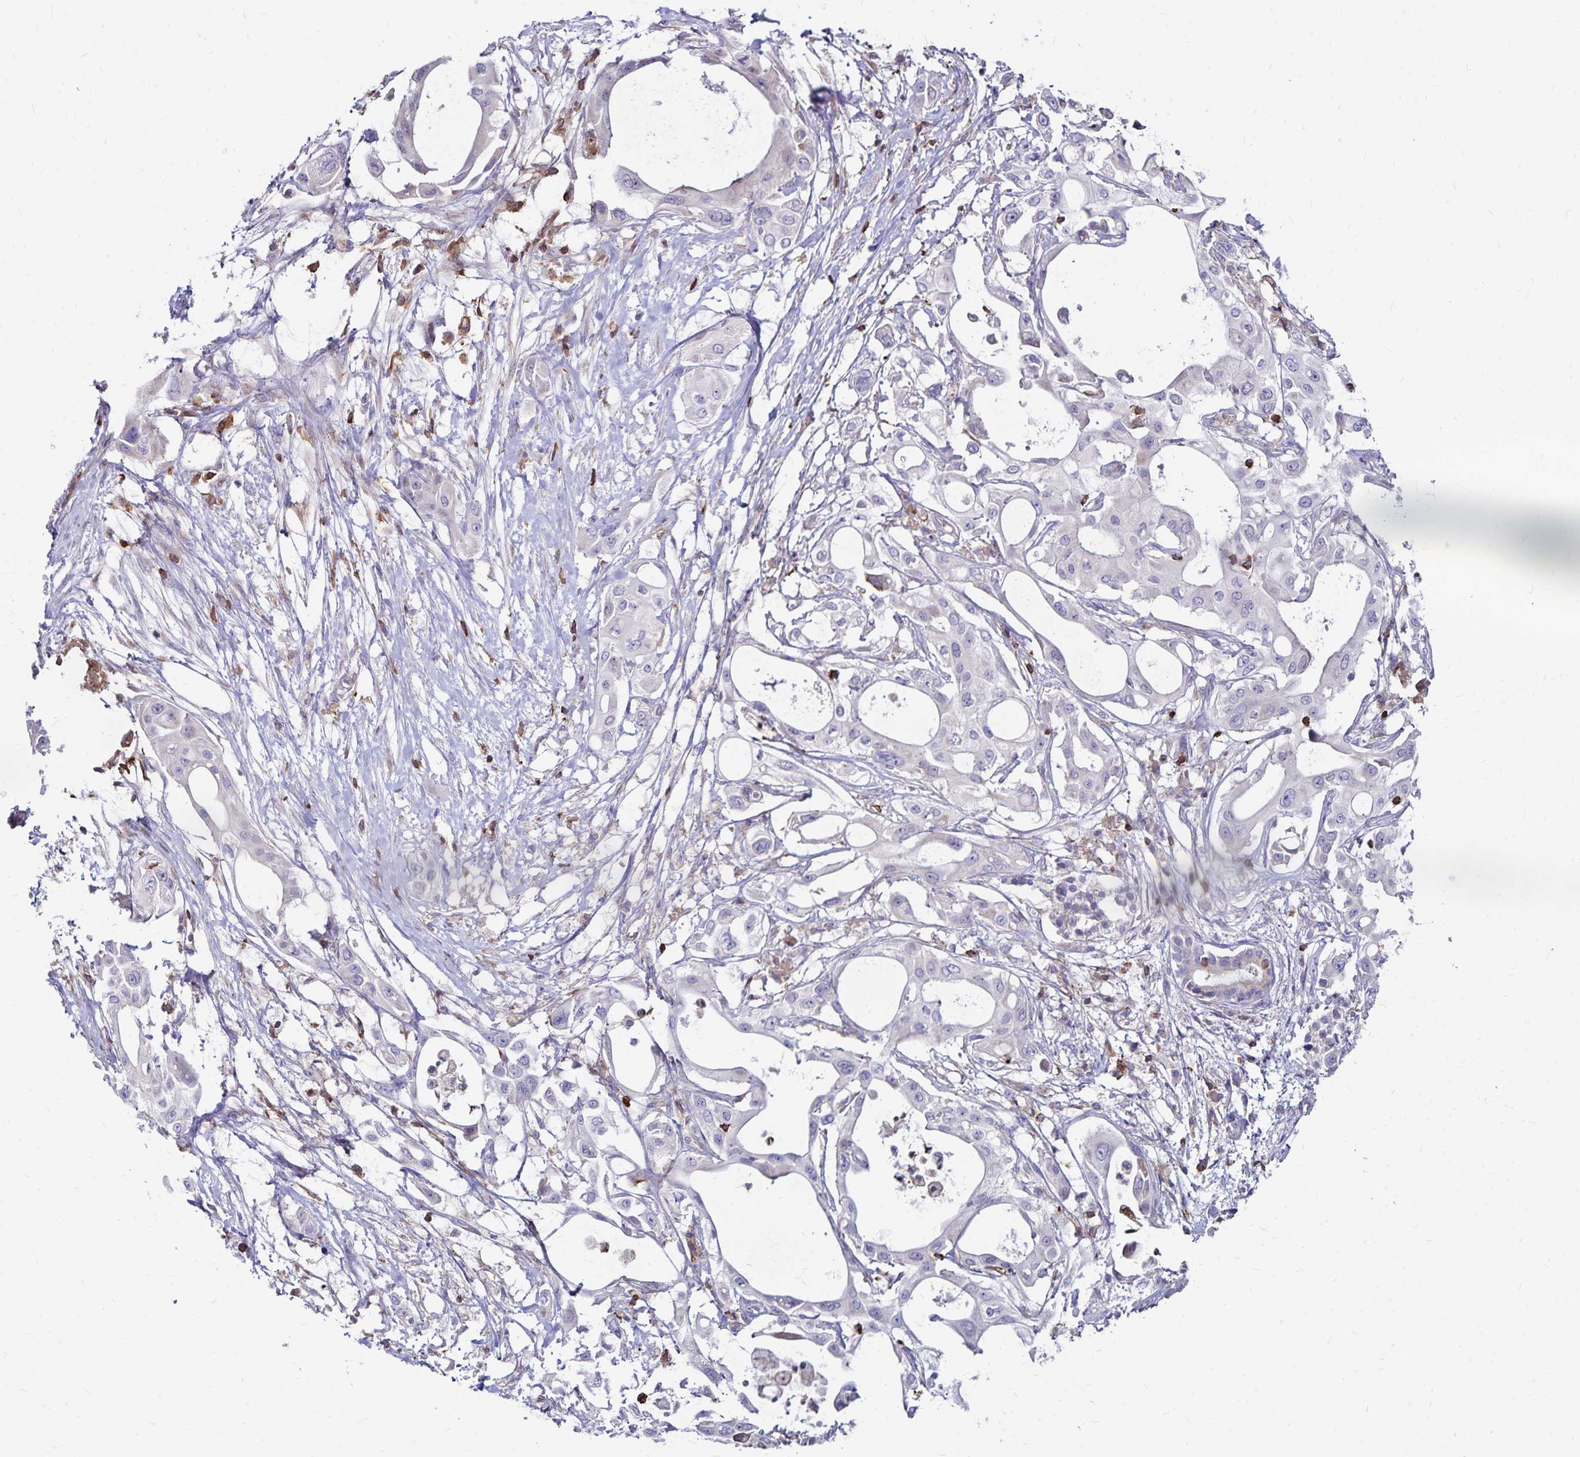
{"staining": {"intensity": "negative", "quantity": "none", "location": "none"}, "tissue": "pancreatic cancer", "cell_type": "Tumor cells", "image_type": "cancer", "snomed": [{"axis": "morphology", "description": "Adenocarcinoma, NOS"}, {"axis": "topography", "description": "Pancreas"}], "caption": "An image of human pancreatic cancer (adenocarcinoma) is negative for staining in tumor cells.", "gene": "NAGPA", "patient": {"sex": "female", "age": 68}}